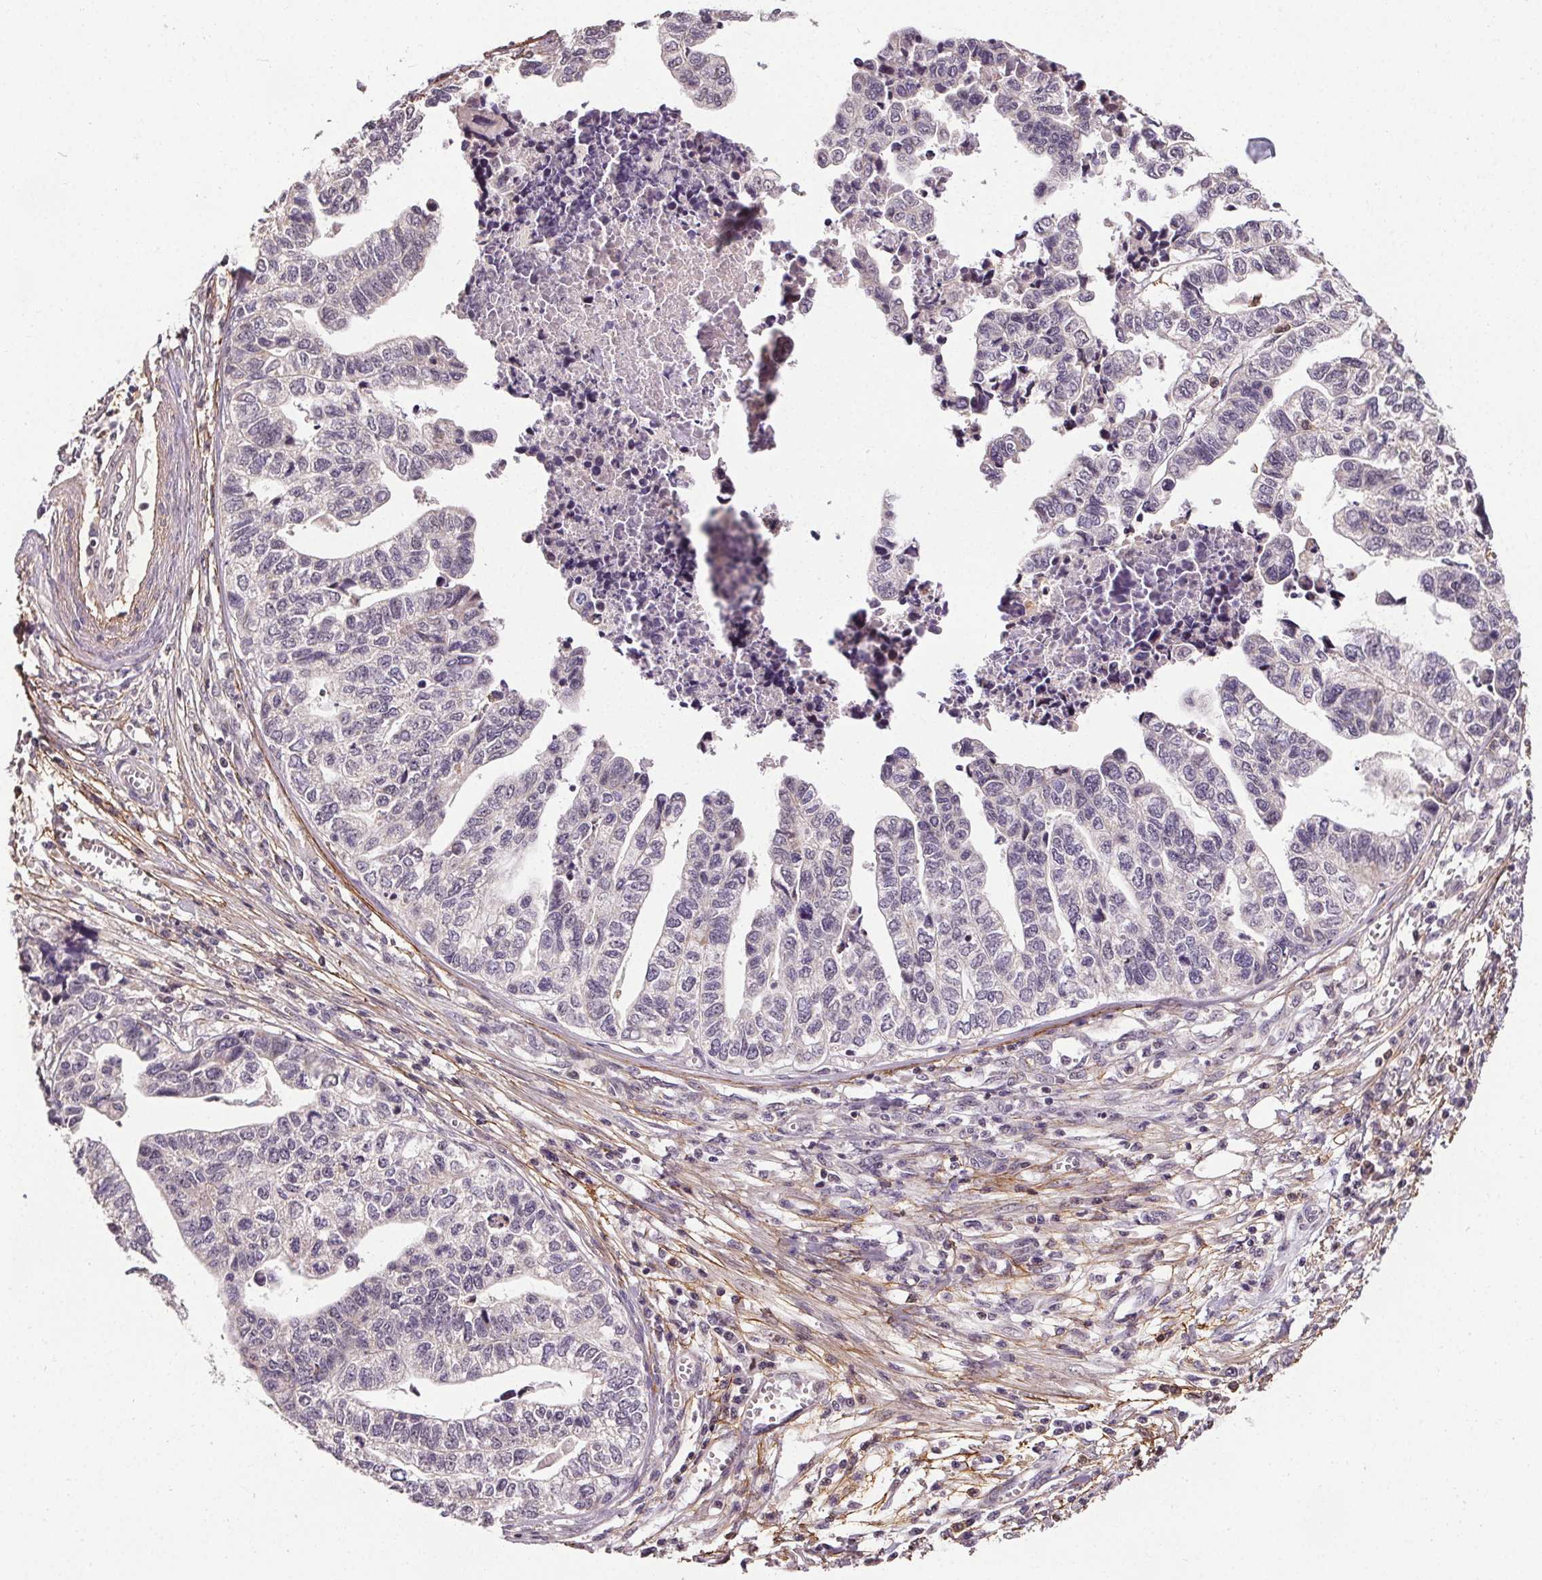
{"staining": {"intensity": "negative", "quantity": "none", "location": "none"}, "tissue": "stomach cancer", "cell_type": "Tumor cells", "image_type": "cancer", "snomed": [{"axis": "morphology", "description": "Adenocarcinoma, NOS"}, {"axis": "topography", "description": "Stomach, upper"}], "caption": "This is a histopathology image of immunohistochemistry staining of stomach adenocarcinoma, which shows no expression in tumor cells. Nuclei are stained in blue.", "gene": "KIAA0232", "patient": {"sex": "female", "age": 67}}